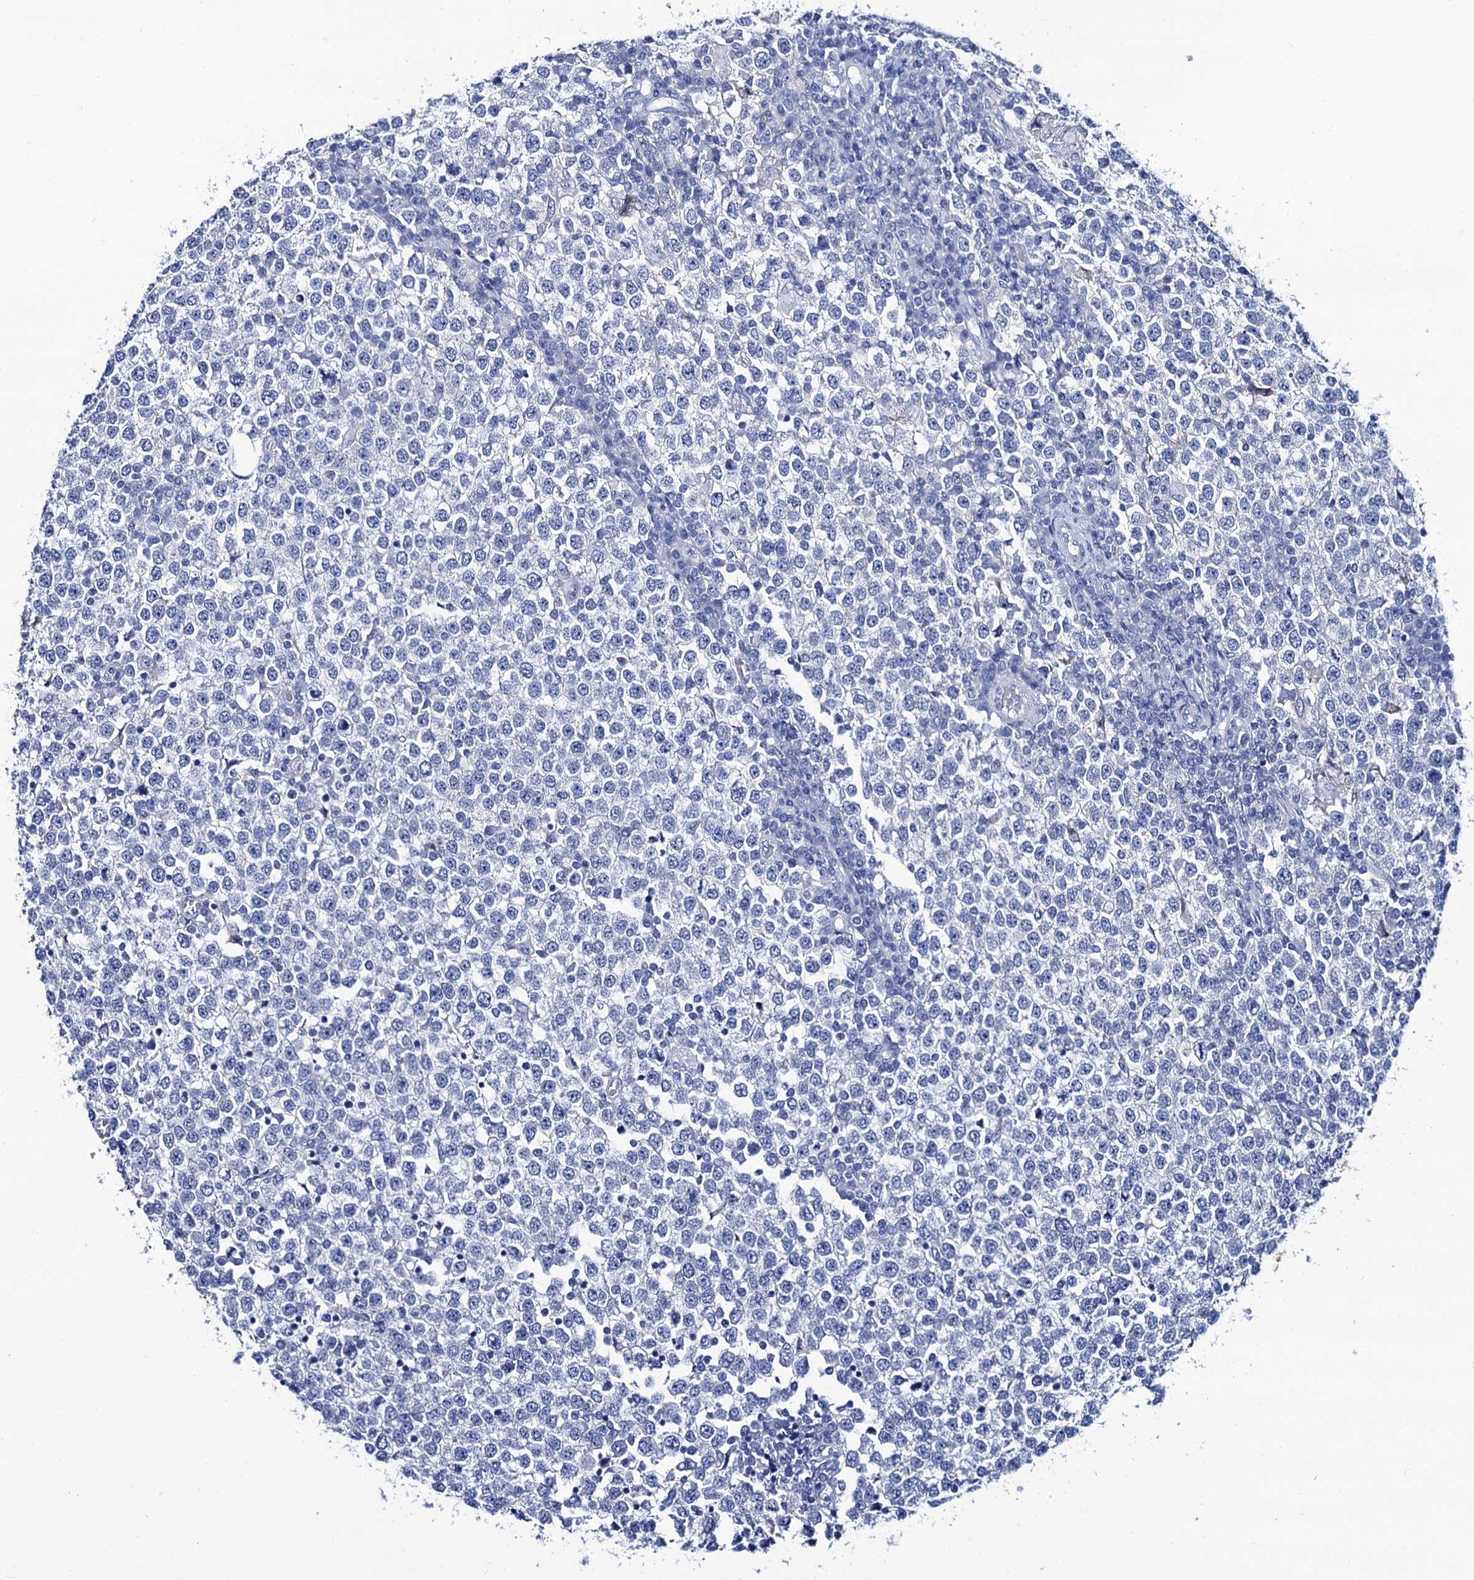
{"staining": {"intensity": "negative", "quantity": "none", "location": "none"}, "tissue": "testis cancer", "cell_type": "Tumor cells", "image_type": "cancer", "snomed": [{"axis": "morphology", "description": "Seminoma, NOS"}, {"axis": "topography", "description": "Testis"}], "caption": "A micrograph of human testis seminoma is negative for staining in tumor cells.", "gene": "RAB3IP", "patient": {"sex": "male", "age": 65}}